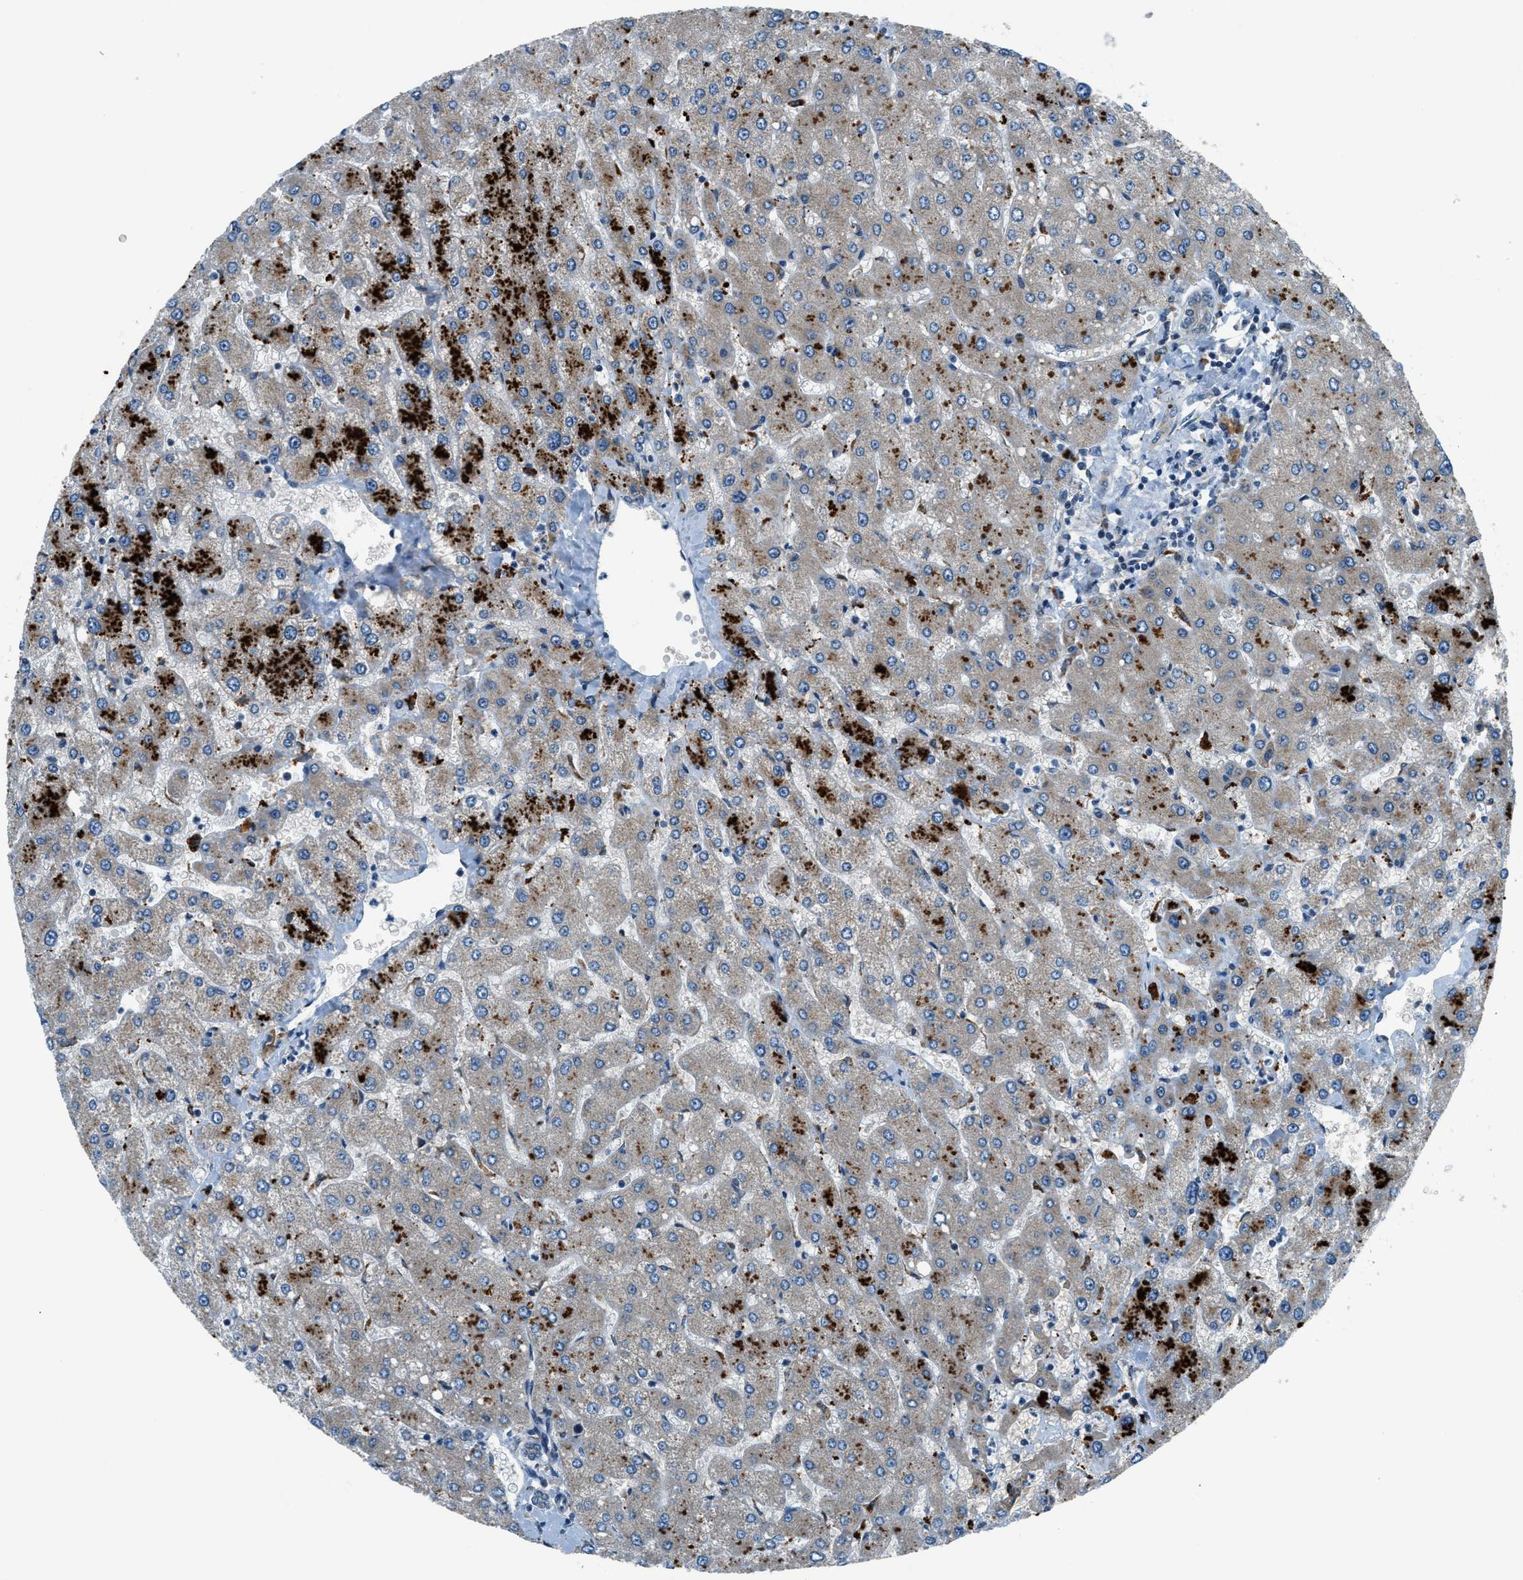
{"staining": {"intensity": "negative", "quantity": "none", "location": "none"}, "tissue": "liver", "cell_type": "Cholangiocytes", "image_type": "normal", "snomed": [{"axis": "morphology", "description": "Normal tissue, NOS"}, {"axis": "topography", "description": "Liver"}], "caption": "Immunohistochemistry of benign human liver reveals no staining in cholangiocytes.", "gene": "GINM1", "patient": {"sex": "male", "age": 55}}